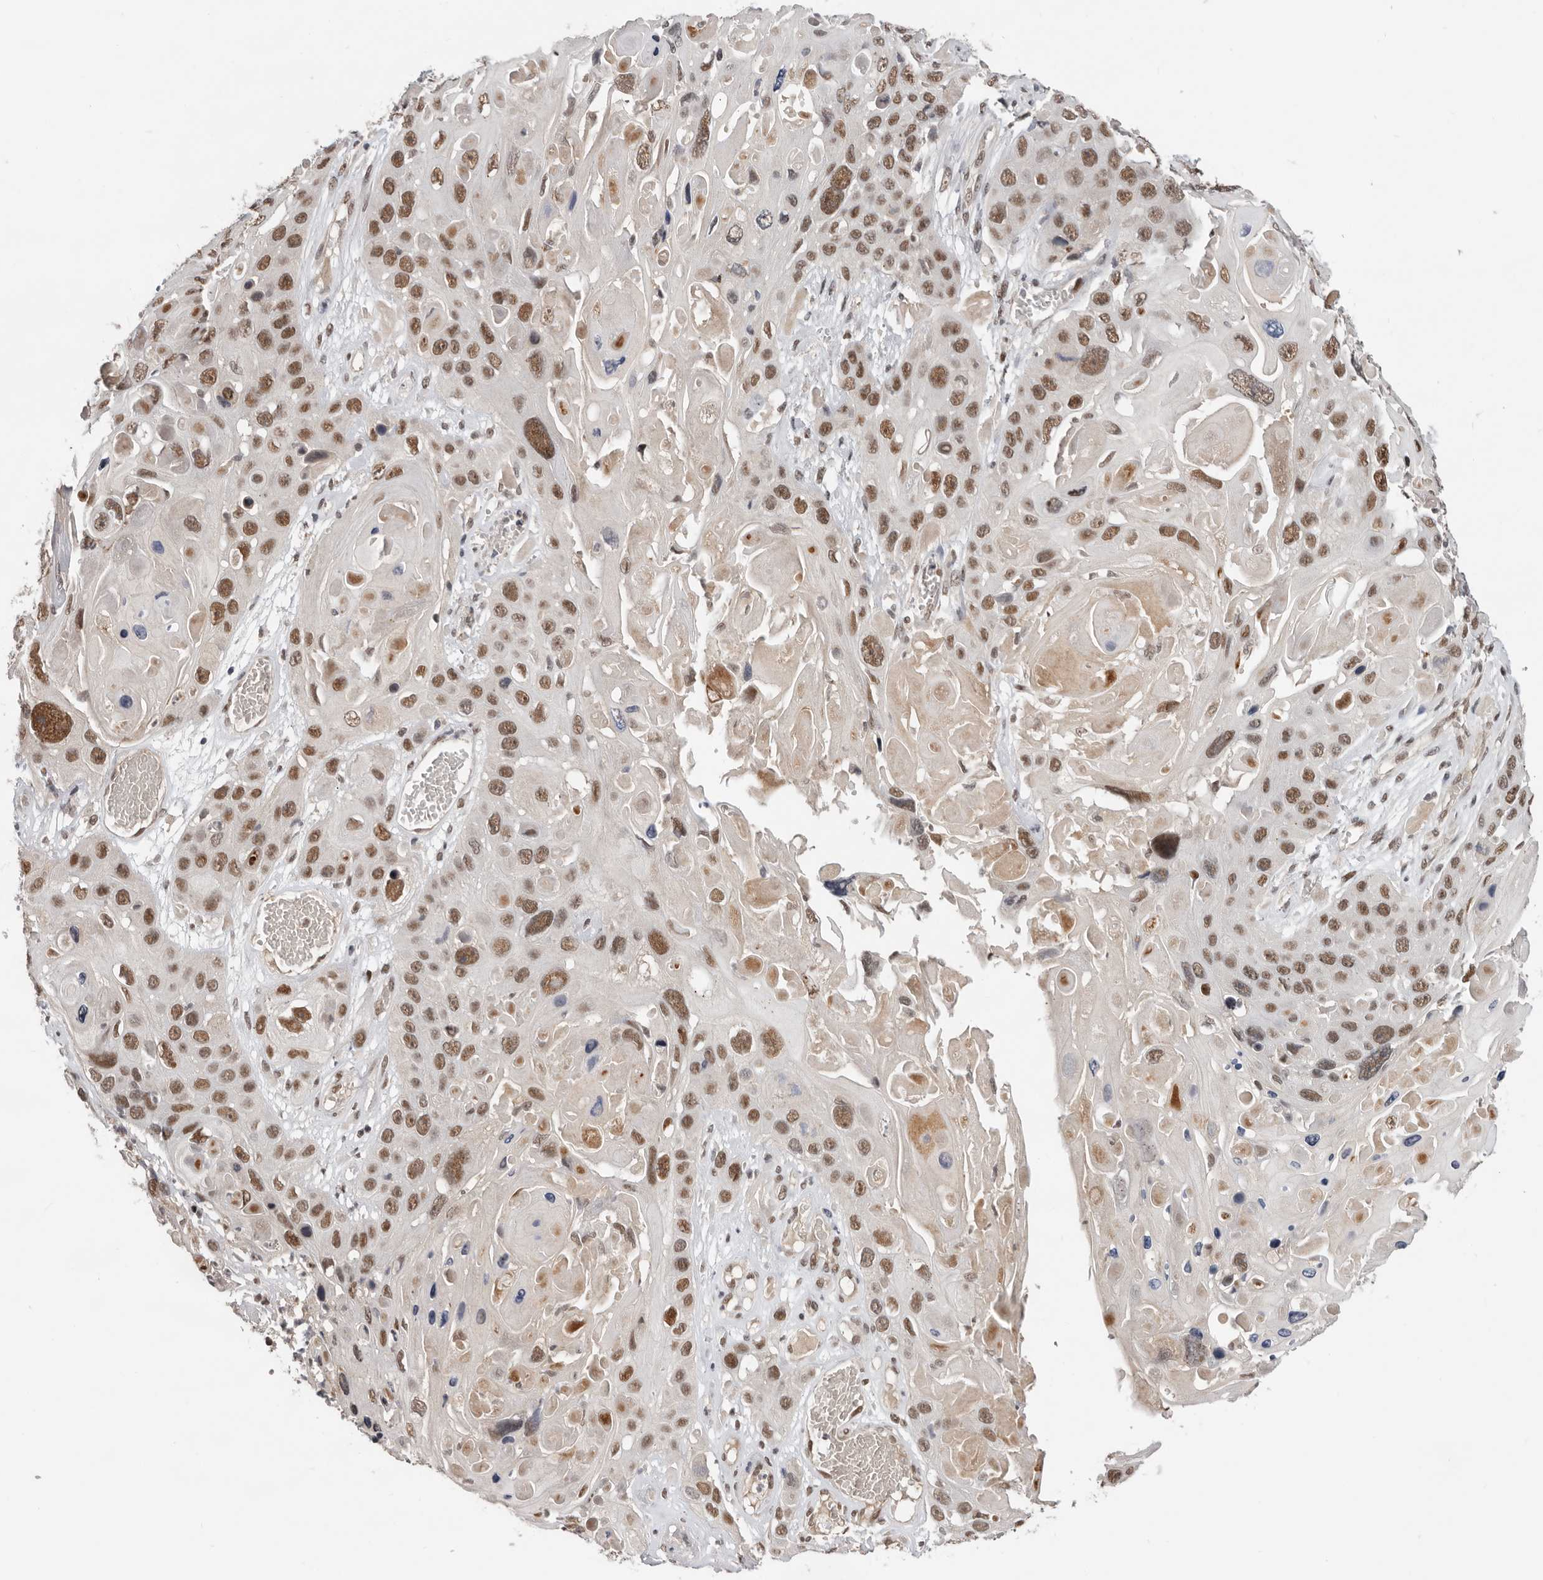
{"staining": {"intensity": "moderate", "quantity": ">75%", "location": "nuclear"}, "tissue": "skin cancer", "cell_type": "Tumor cells", "image_type": "cancer", "snomed": [{"axis": "morphology", "description": "Squamous cell carcinoma, NOS"}, {"axis": "topography", "description": "Skin"}], "caption": "Tumor cells demonstrate medium levels of moderate nuclear positivity in about >75% of cells in skin cancer (squamous cell carcinoma).", "gene": "BRCA2", "patient": {"sex": "male", "age": 55}}